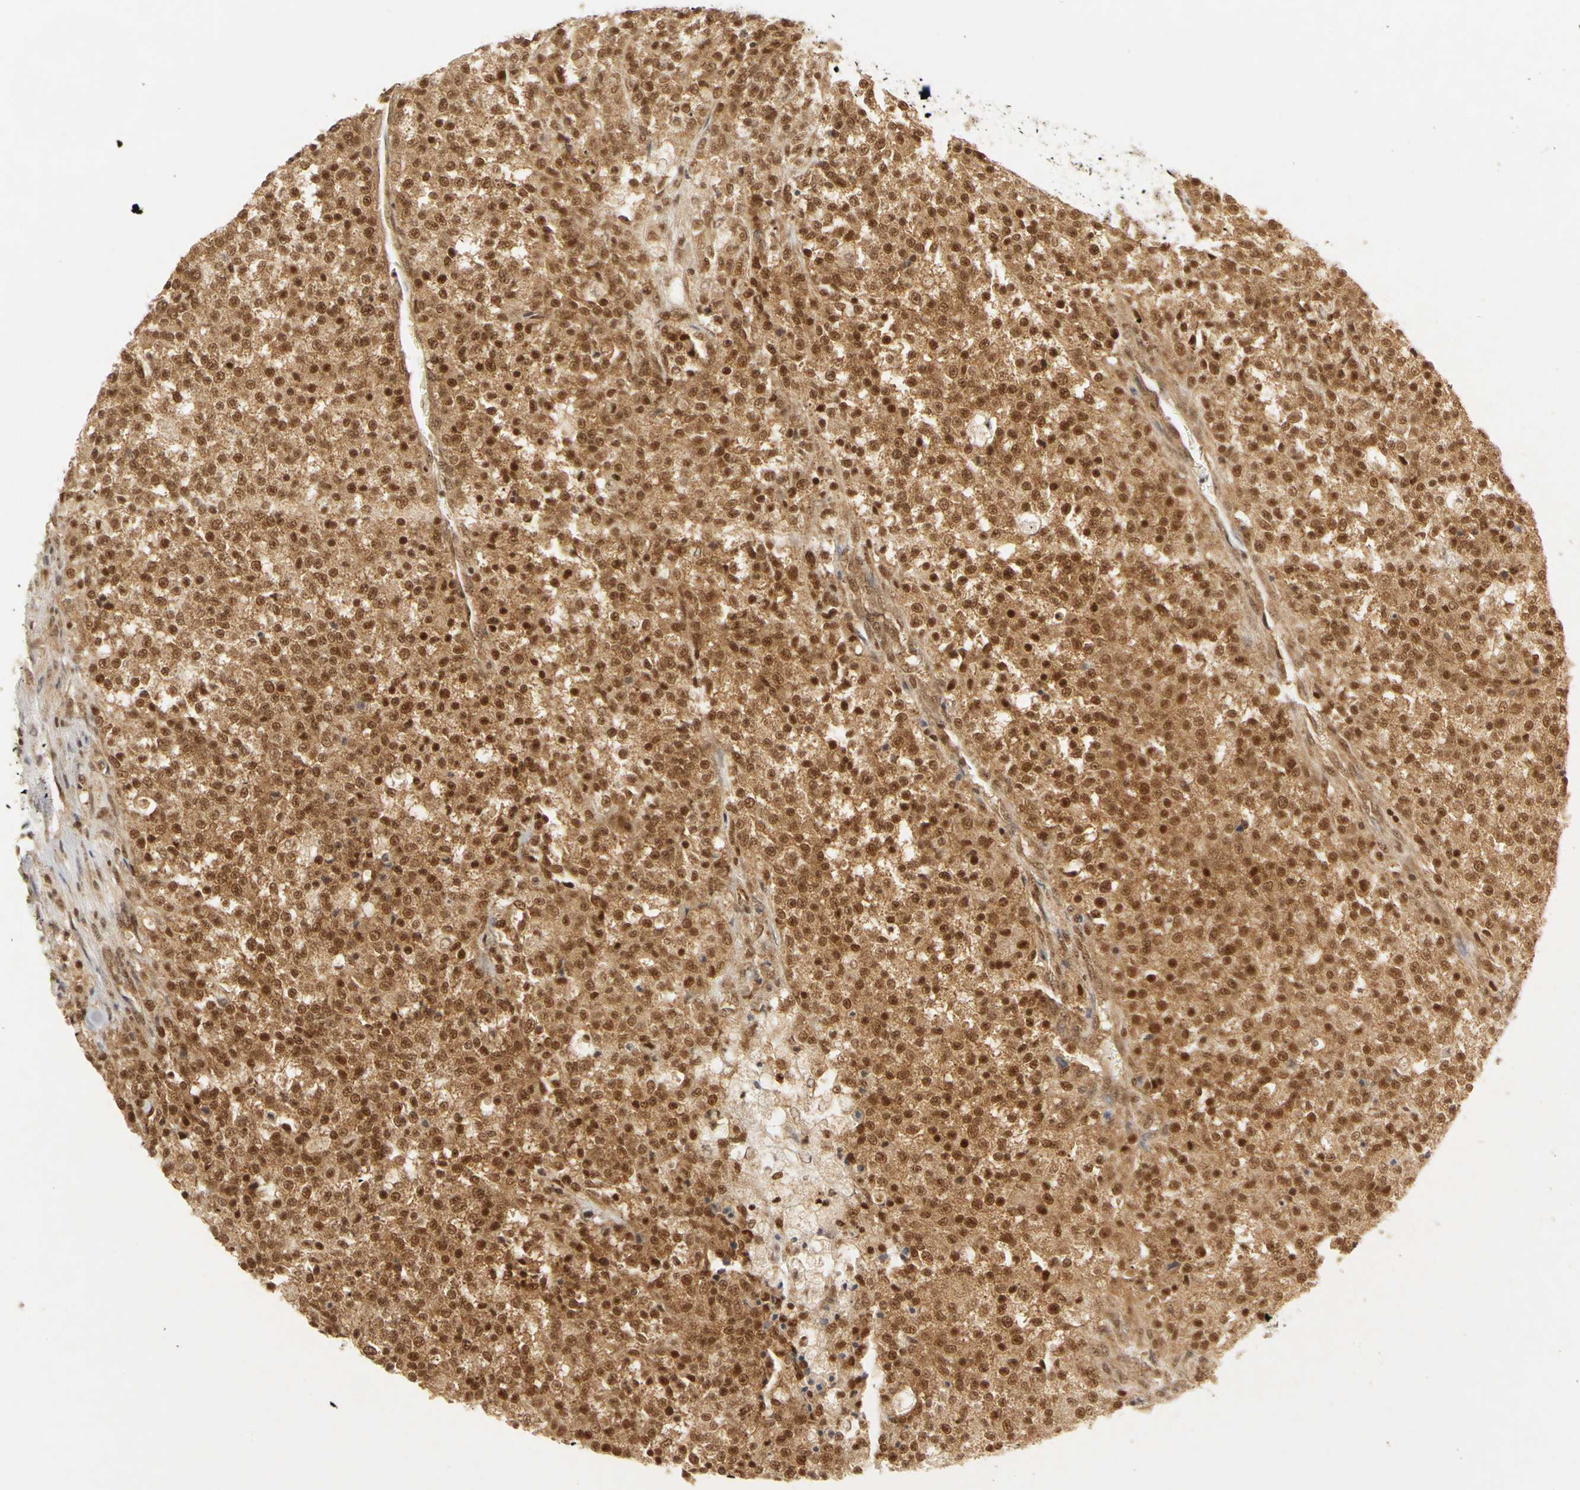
{"staining": {"intensity": "strong", "quantity": ">75%", "location": "cytoplasmic/membranous,nuclear"}, "tissue": "testis cancer", "cell_type": "Tumor cells", "image_type": "cancer", "snomed": [{"axis": "morphology", "description": "Seminoma, NOS"}, {"axis": "topography", "description": "Testis"}], "caption": "Testis cancer stained with a brown dye shows strong cytoplasmic/membranous and nuclear positive expression in approximately >75% of tumor cells.", "gene": "CSNK2B", "patient": {"sex": "male", "age": 59}}